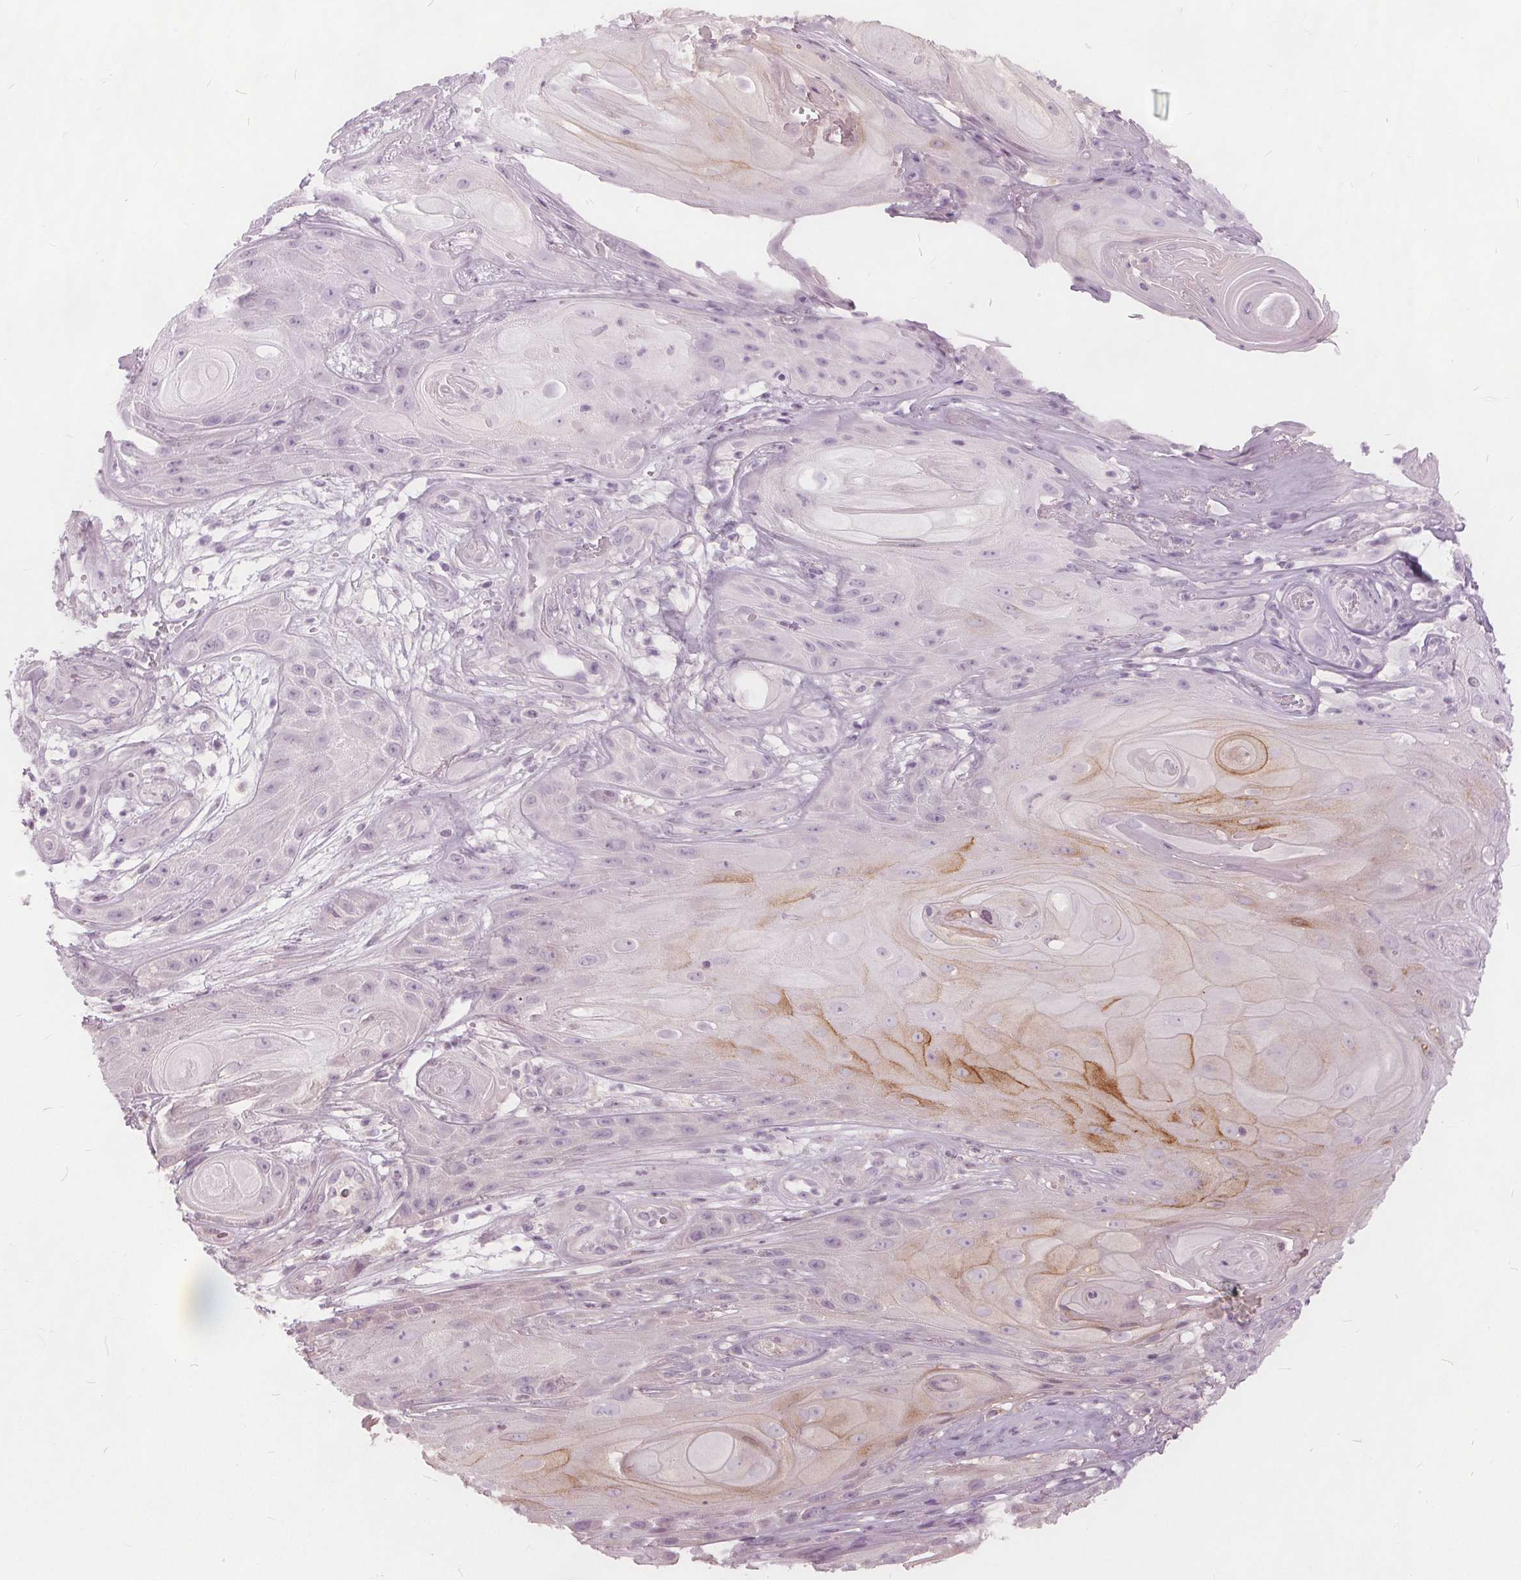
{"staining": {"intensity": "moderate", "quantity": "<25%", "location": "cytoplasmic/membranous"}, "tissue": "skin cancer", "cell_type": "Tumor cells", "image_type": "cancer", "snomed": [{"axis": "morphology", "description": "Squamous cell carcinoma, NOS"}, {"axis": "topography", "description": "Skin"}], "caption": "This is a histology image of immunohistochemistry staining of skin squamous cell carcinoma, which shows moderate positivity in the cytoplasmic/membranous of tumor cells.", "gene": "KLK13", "patient": {"sex": "male", "age": 62}}